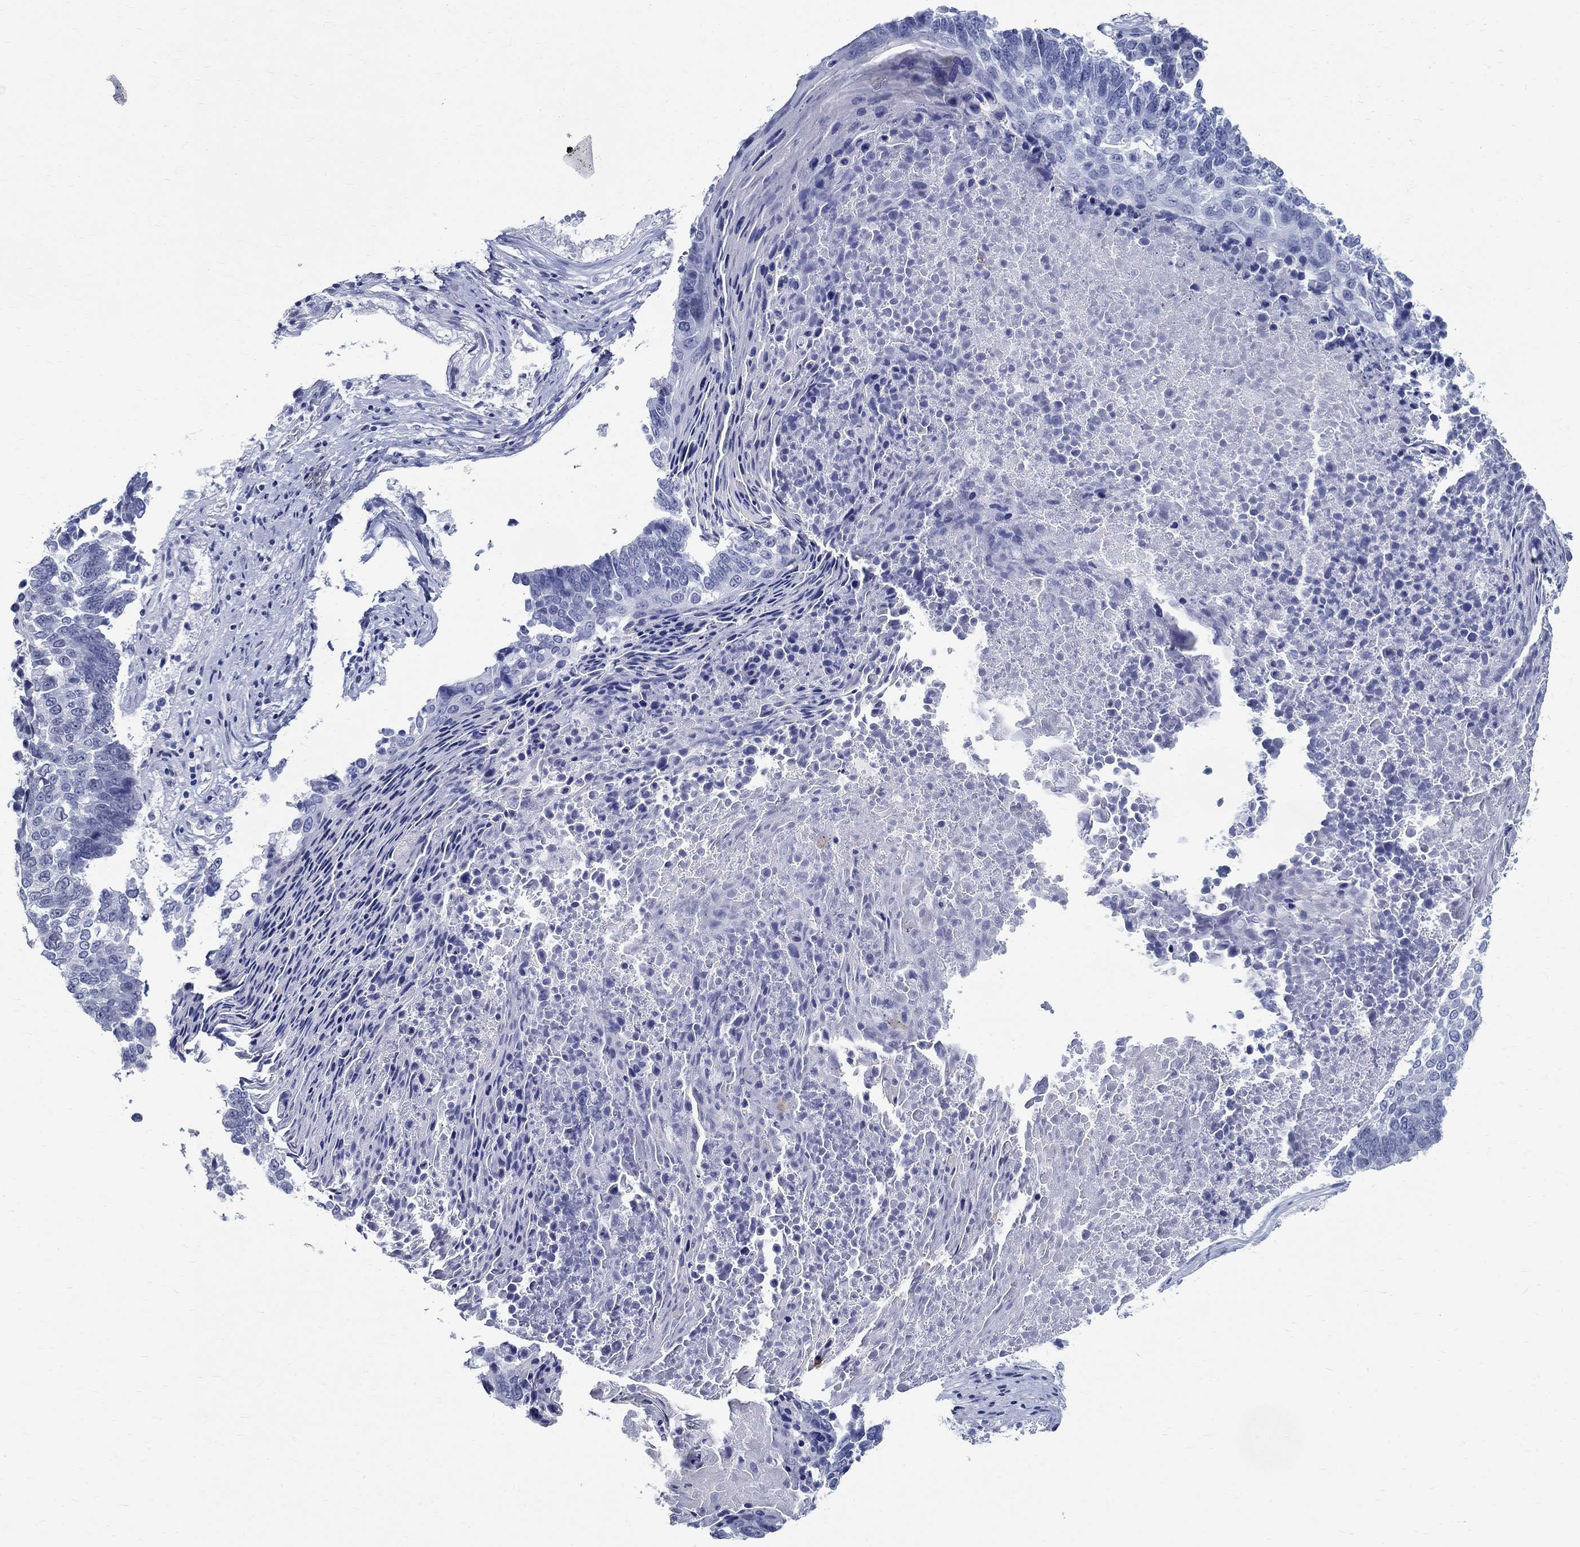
{"staining": {"intensity": "negative", "quantity": "none", "location": "none"}, "tissue": "lung cancer", "cell_type": "Tumor cells", "image_type": "cancer", "snomed": [{"axis": "morphology", "description": "Squamous cell carcinoma, NOS"}, {"axis": "topography", "description": "Lung"}], "caption": "Human lung cancer (squamous cell carcinoma) stained for a protein using immunohistochemistry (IHC) displays no positivity in tumor cells.", "gene": "BSPRY", "patient": {"sex": "male", "age": 73}}